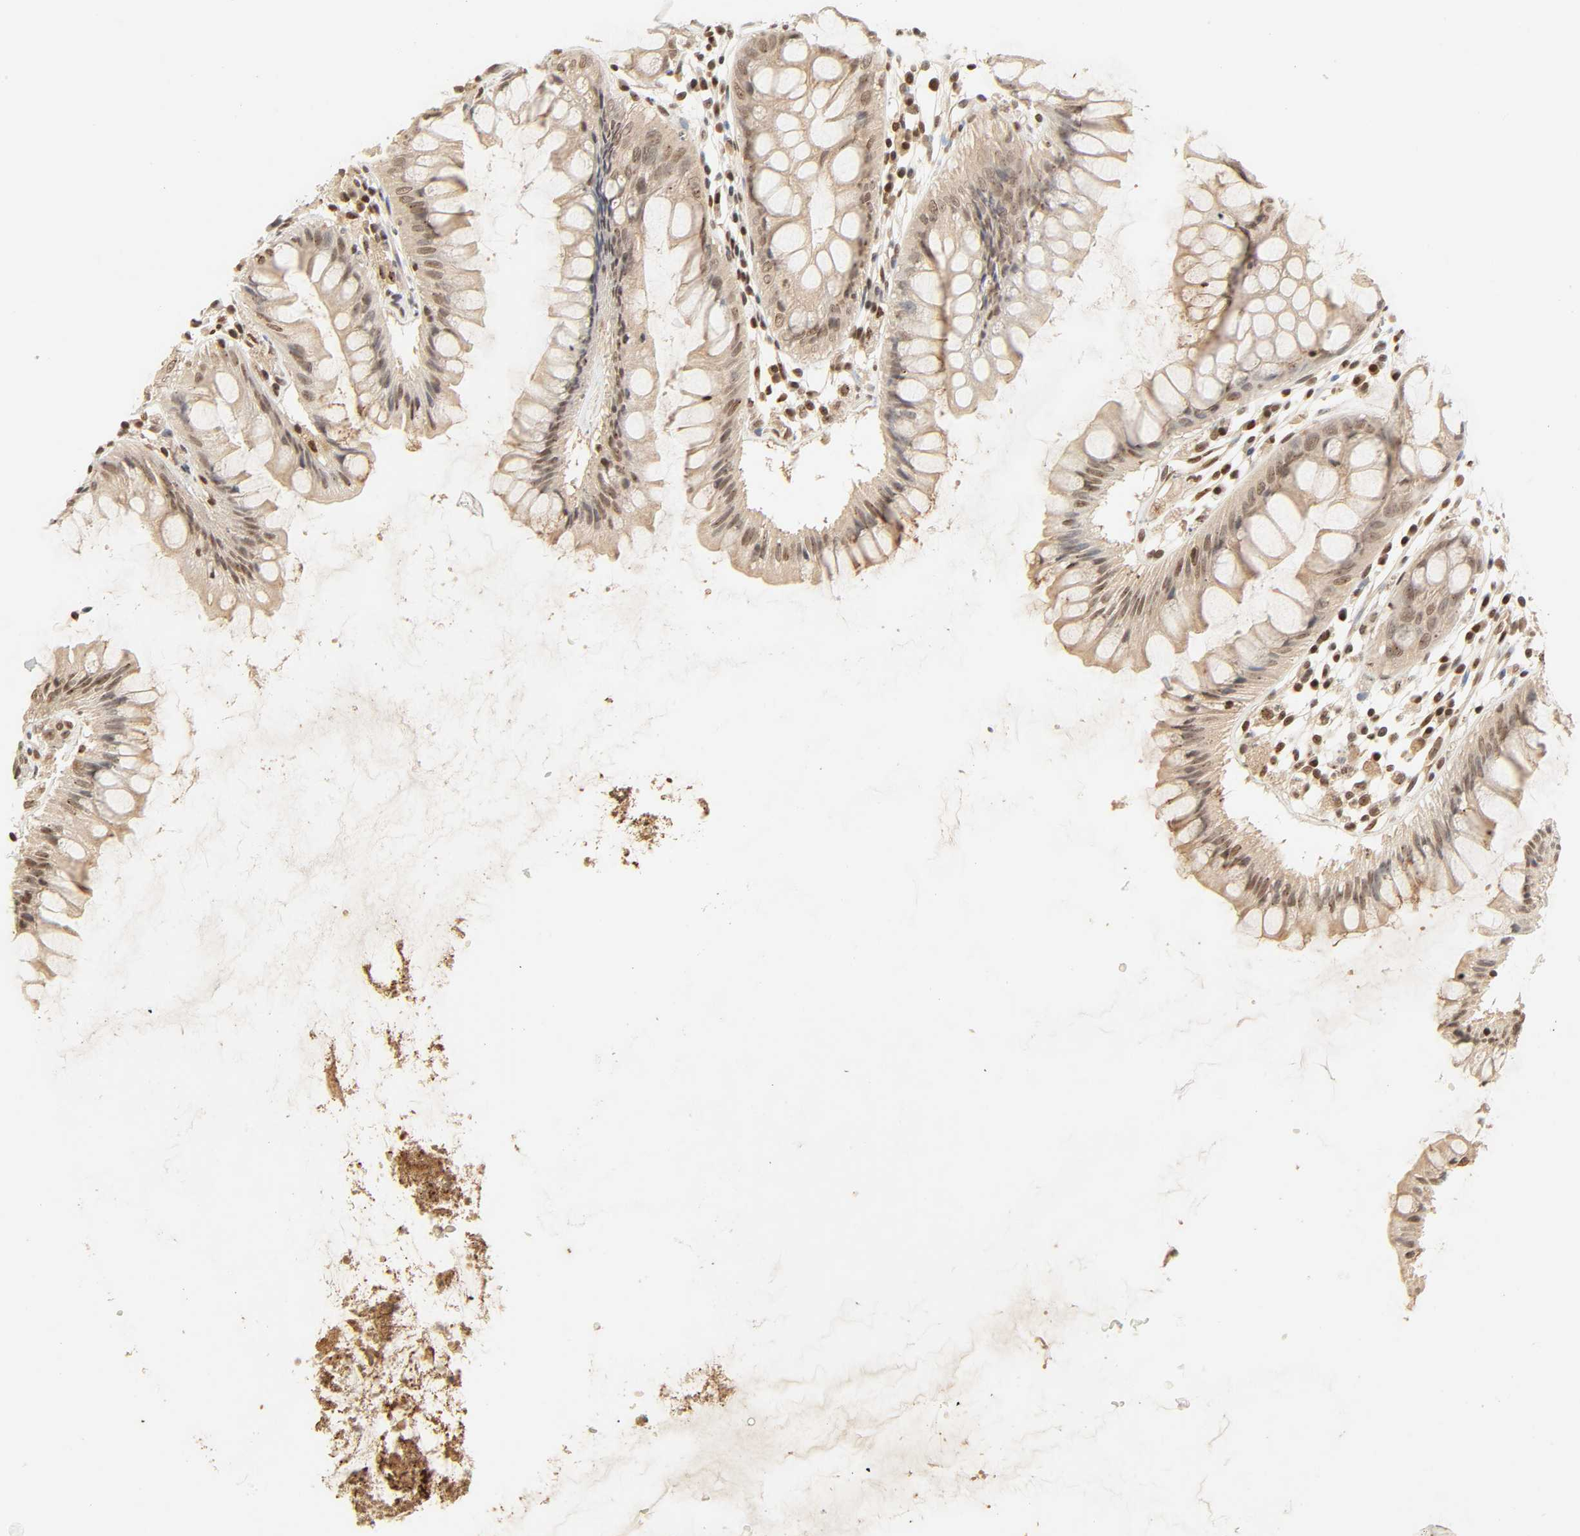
{"staining": {"intensity": "moderate", "quantity": ">75%", "location": "cytoplasmic/membranous,nuclear"}, "tissue": "rectum", "cell_type": "Glandular cells", "image_type": "normal", "snomed": [{"axis": "morphology", "description": "Normal tissue, NOS"}, {"axis": "morphology", "description": "Adenocarcinoma, NOS"}, {"axis": "topography", "description": "Rectum"}], "caption": "Immunohistochemistry image of benign human rectum stained for a protein (brown), which shows medium levels of moderate cytoplasmic/membranous,nuclear staining in approximately >75% of glandular cells.", "gene": "UBC", "patient": {"sex": "female", "age": 65}}